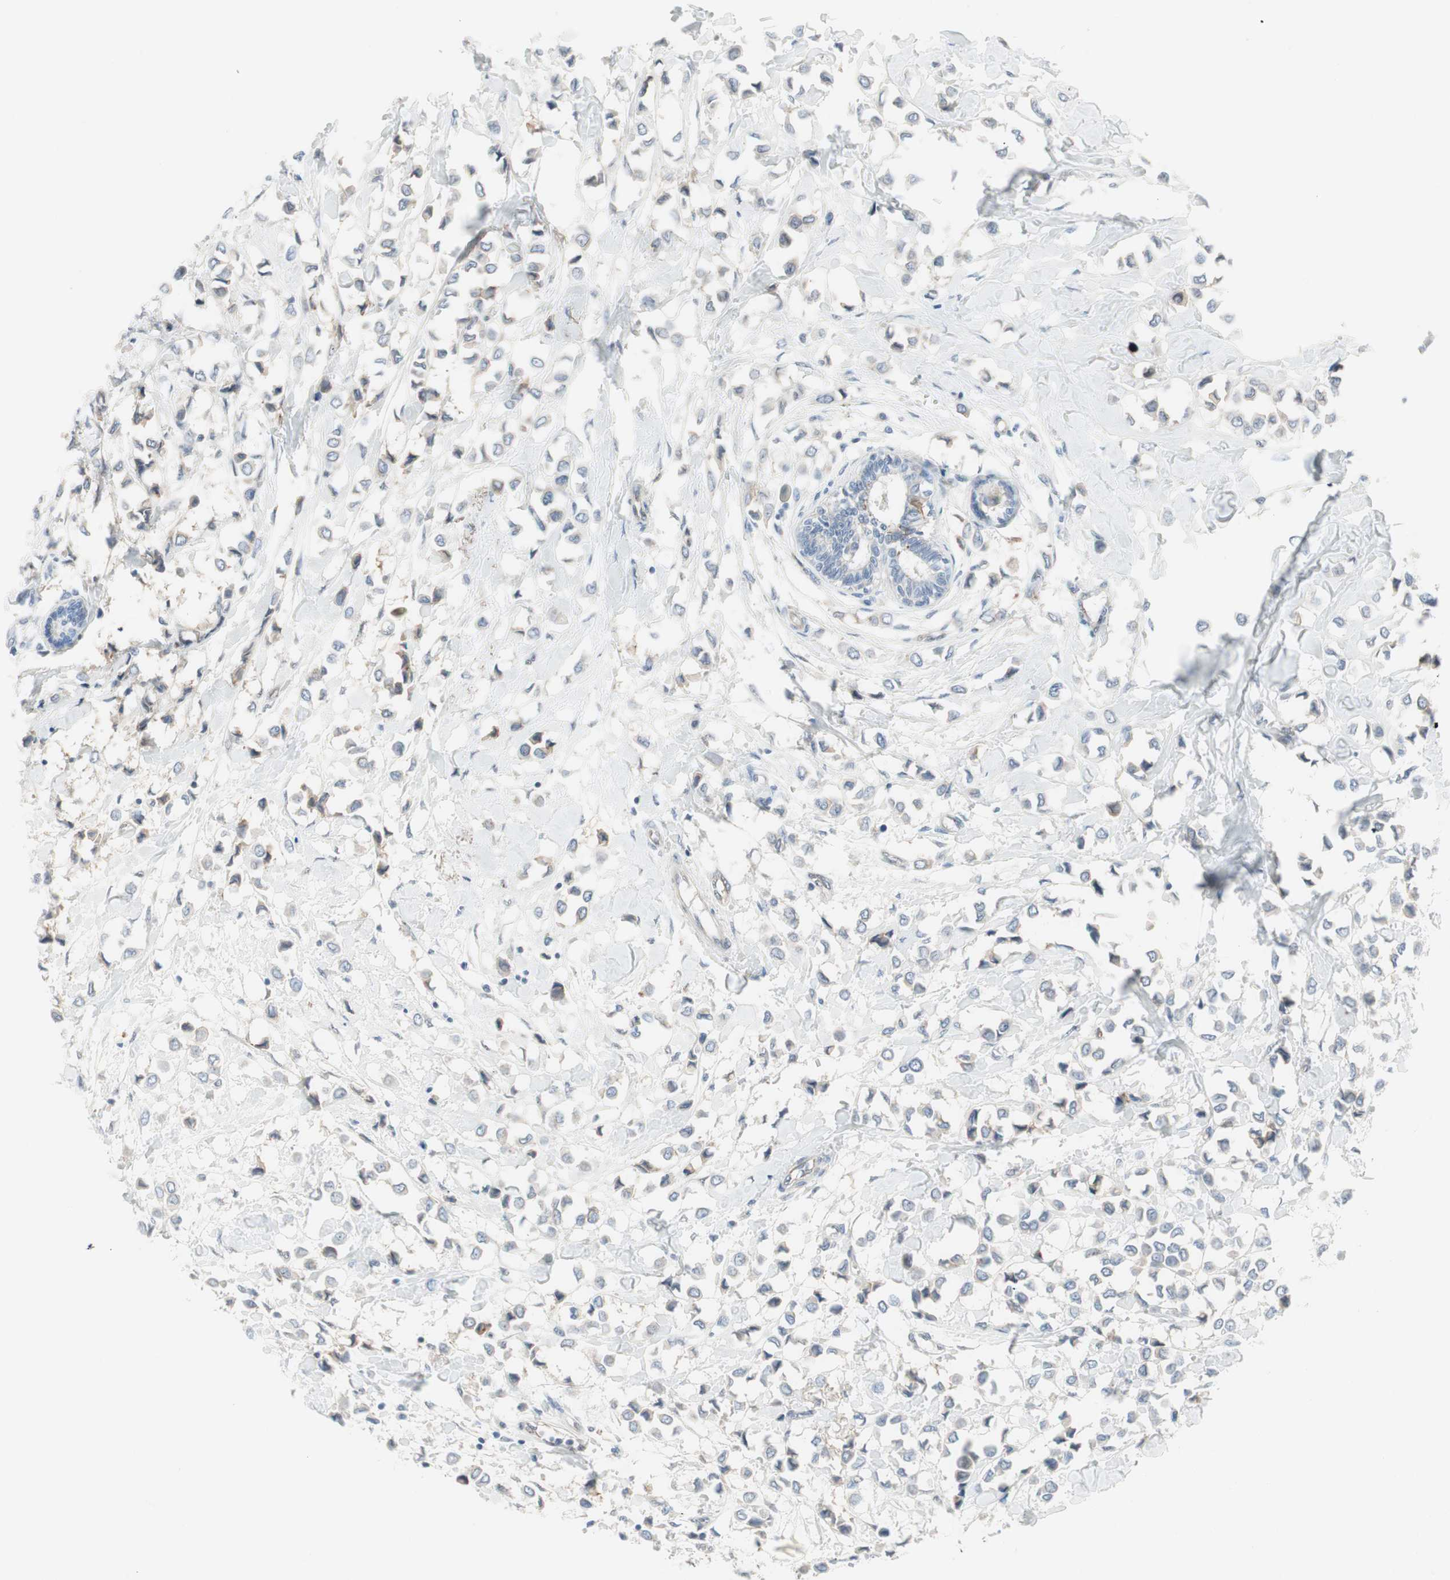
{"staining": {"intensity": "negative", "quantity": "none", "location": "none"}, "tissue": "breast cancer", "cell_type": "Tumor cells", "image_type": "cancer", "snomed": [{"axis": "morphology", "description": "Lobular carcinoma"}, {"axis": "topography", "description": "Breast"}], "caption": "High magnification brightfield microscopy of breast cancer stained with DAB (3,3'-diaminobenzidine) (brown) and counterstained with hematoxylin (blue): tumor cells show no significant expression.", "gene": "CAND2", "patient": {"sex": "female", "age": 51}}